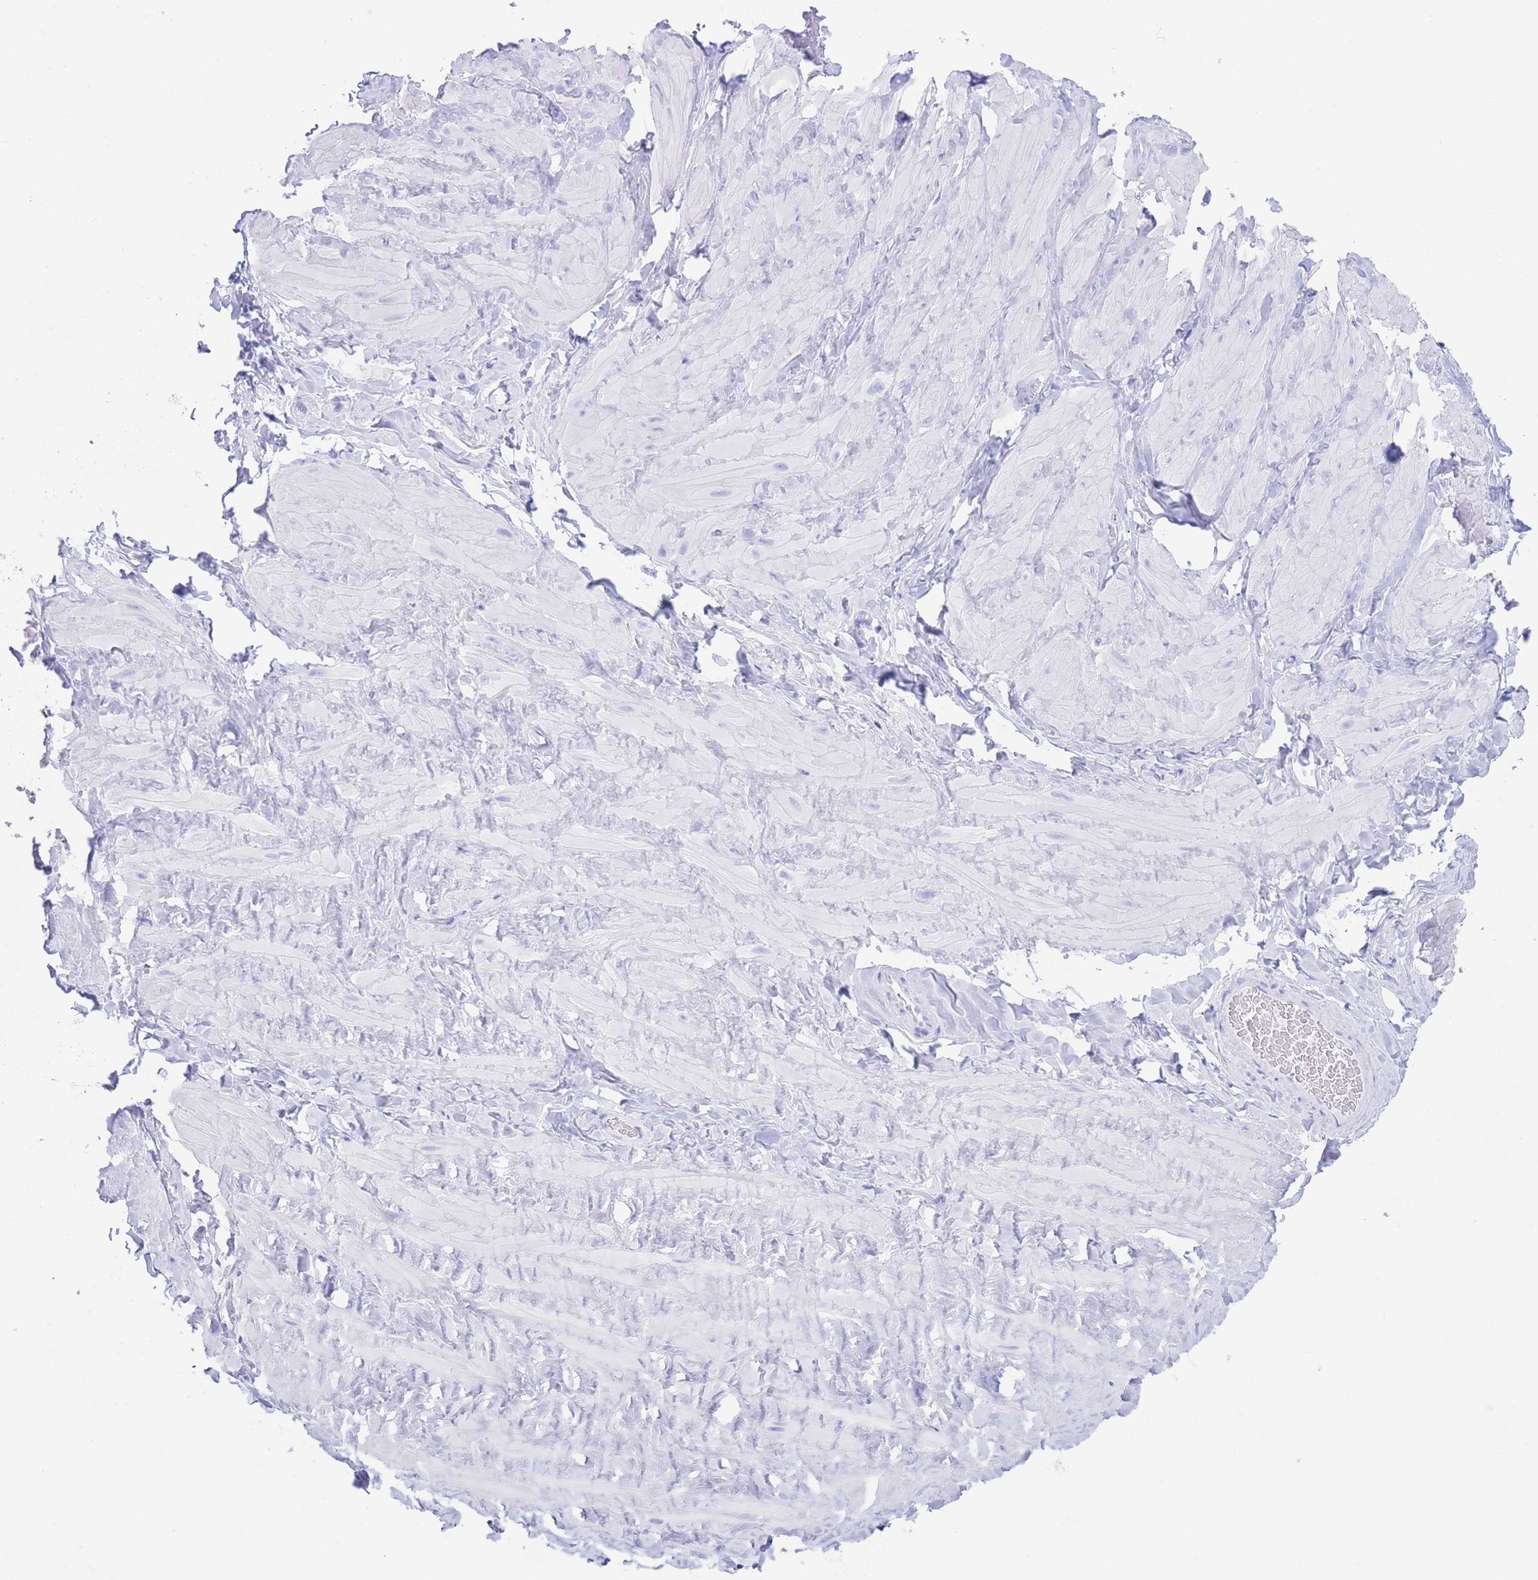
{"staining": {"intensity": "negative", "quantity": "none", "location": "none"}, "tissue": "adipose tissue", "cell_type": "Adipocytes", "image_type": "normal", "snomed": [{"axis": "morphology", "description": "Normal tissue, NOS"}, {"axis": "topography", "description": "Soft tissue"}, {"axis": "topography", "description": "Vascular tissue"}], "caption": "Protein analysis of benign adipose tissue exhibits no significant expression in adipocytes. (DAB immunohistochemistry with hematoxylin counter stain).", "gene": "SLCO1B1", "patient": {"sex": "male", "age": 41}}